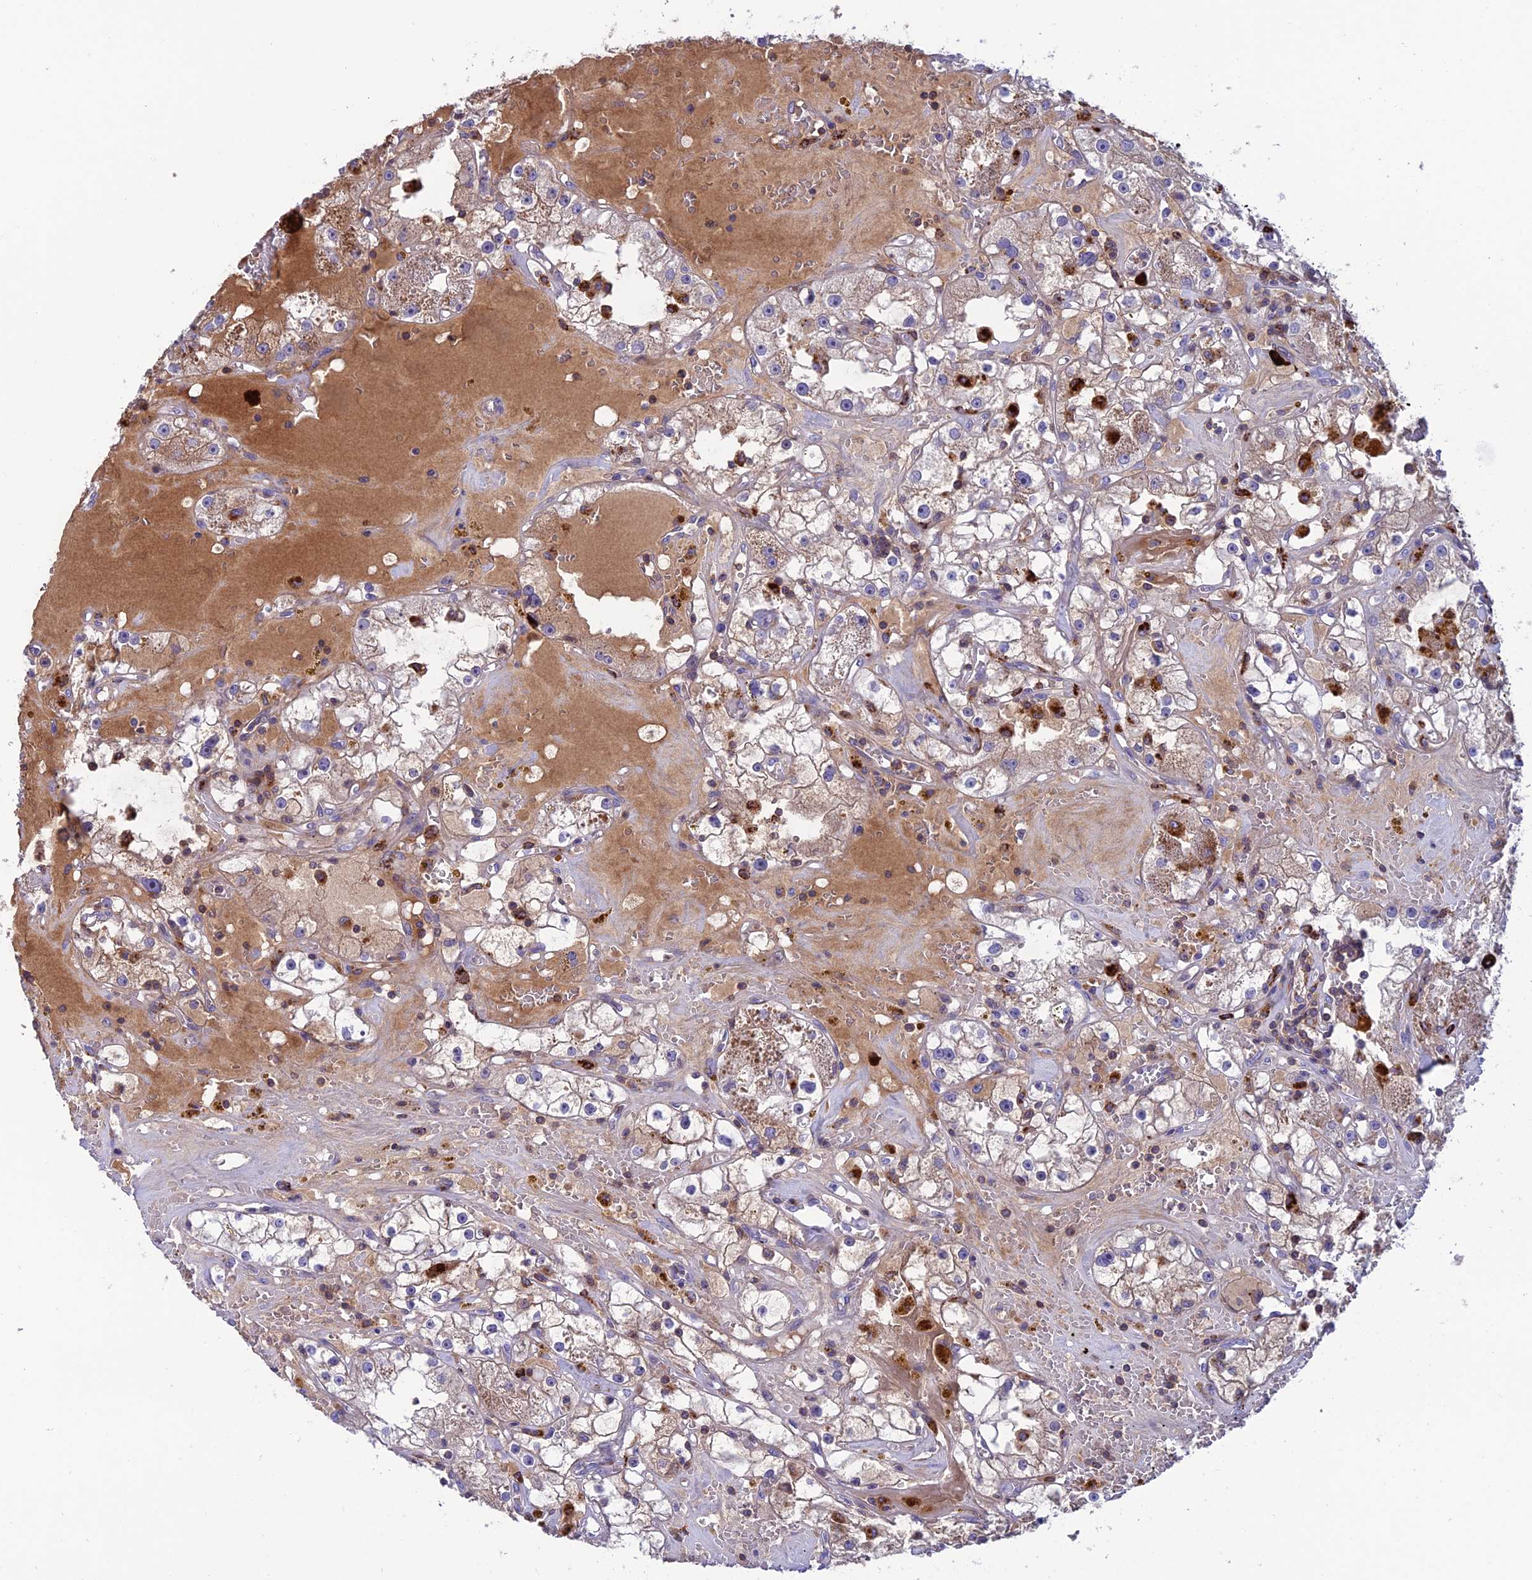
{"staining": {"intensity": "moderate", "quantity": "25%-75%", "location": "cytoplasmic/membranous"}, "tissue": "renal cancer", "cell_type": "Tumor cells", "image_type": "cancer", "snomed": [{"axis": "morphology", "description": "Adenocarcinoma, NOS"}, {"axis": "topography", "description": "Kidney"}], "caption": "This is a histology image of immunohistochemistry (IHC) staining of renal cancer (adenocarcinoma), which shows moderate expression in the cytoplasmic/membranous of tumor cells.", "gene": "ARHGEF18", "patient": {"sex": "male", "age": 56}}